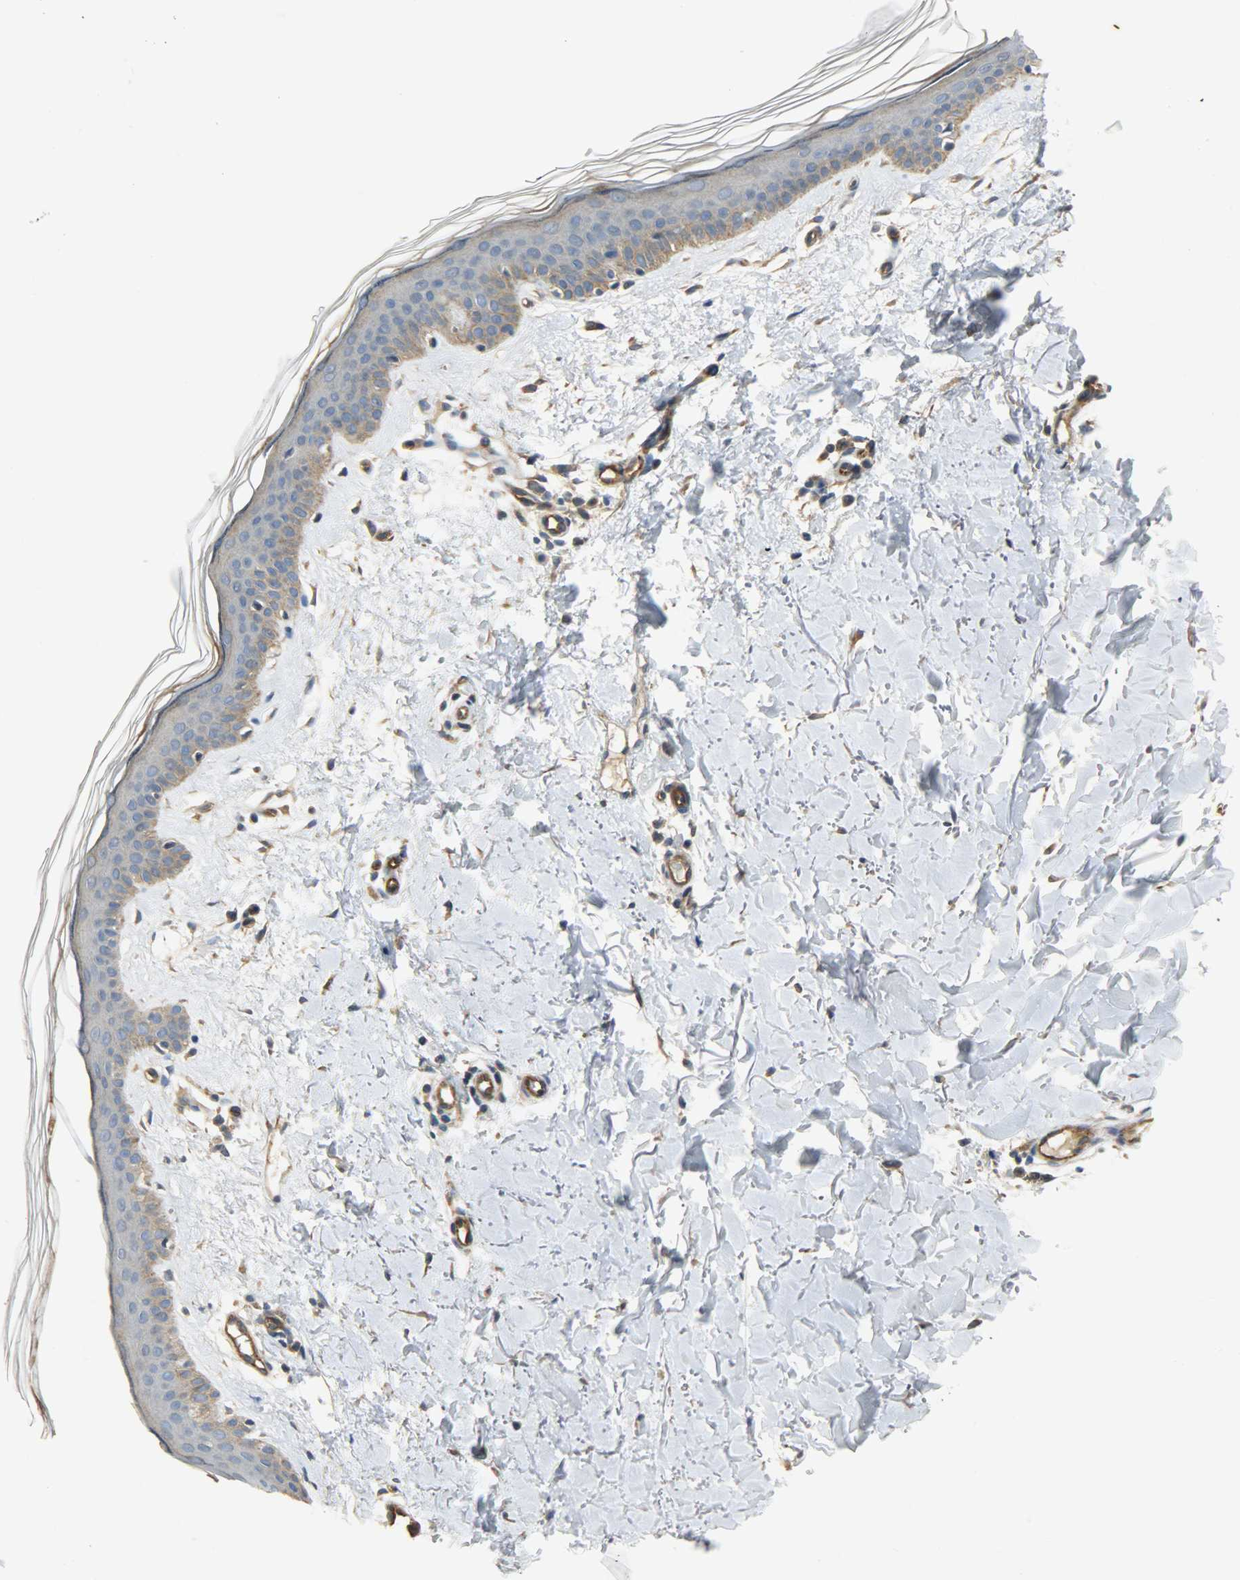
{"staining": {"intensity": "moderate", "quantity": ">75%", "location": "cytoplasmic/membranous"}, "tissue": "skin", "cell_type": "Fibroblasts", "image_type": "normal", "snomed": [{"axis": "morphology", "description": "Normal tissue, NOS"}, {"axis": "topography", "description": "Skin"}], "caption": "An IHC image of benign tissue is shown. Protein staining in brown shows moderate cytoplasmic/membranous positivity in skin within fibroblasts. (DAB (3,3'-diaminobenzidine) = brown stain, brightfield microscopy at high magnification).", "gene": "KIAA1217", "patient": {"sex": "female", "age": 56}}